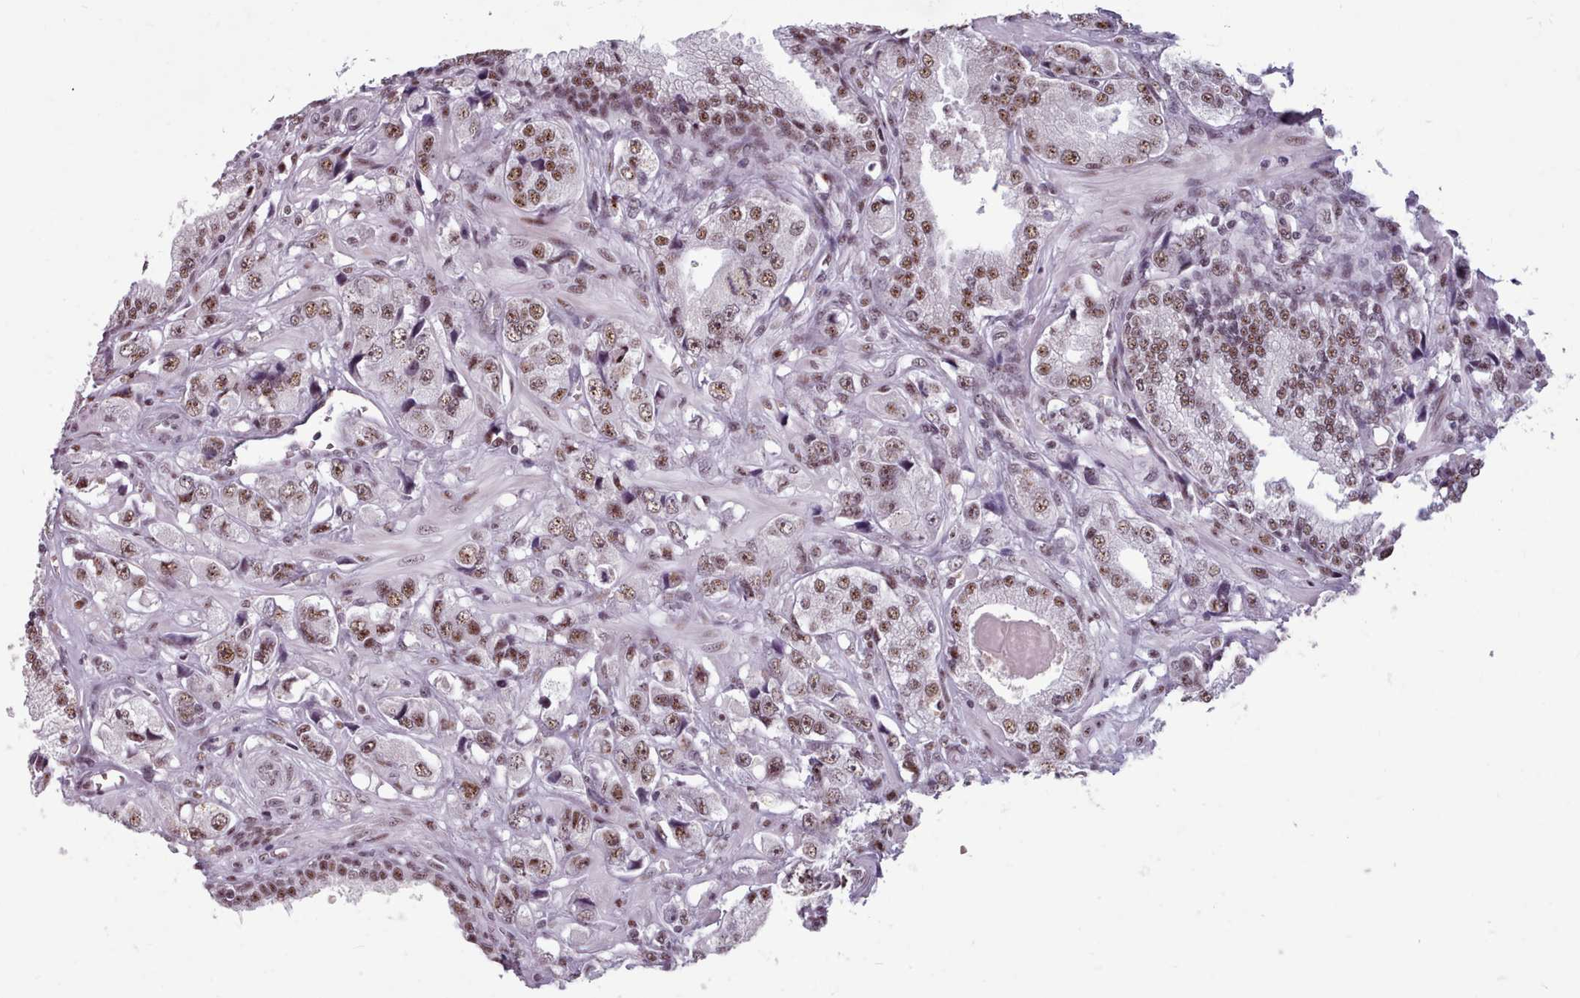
{"staining": {"intensity": "moderate", "quantity": ">75%", "location": "nuclear"}, "tissue": "prostate cancer", "cell_type": "Tumor cells", "image_type": "cancer", "snomed": [{"axis": "morphology", "description": "Adenocarcinoma, High grade"}, {"axis": "topography", "description": "Prostate"}], "caption": "Immunohistochemistry photomicrograph of human prostate cancer stained for a protein (brown), which displays medium levels of moderate nuclear staining in about >75% of tumor cells.", "gene": "SRRM1", "patient": {"sex": "male", "age": 74}}